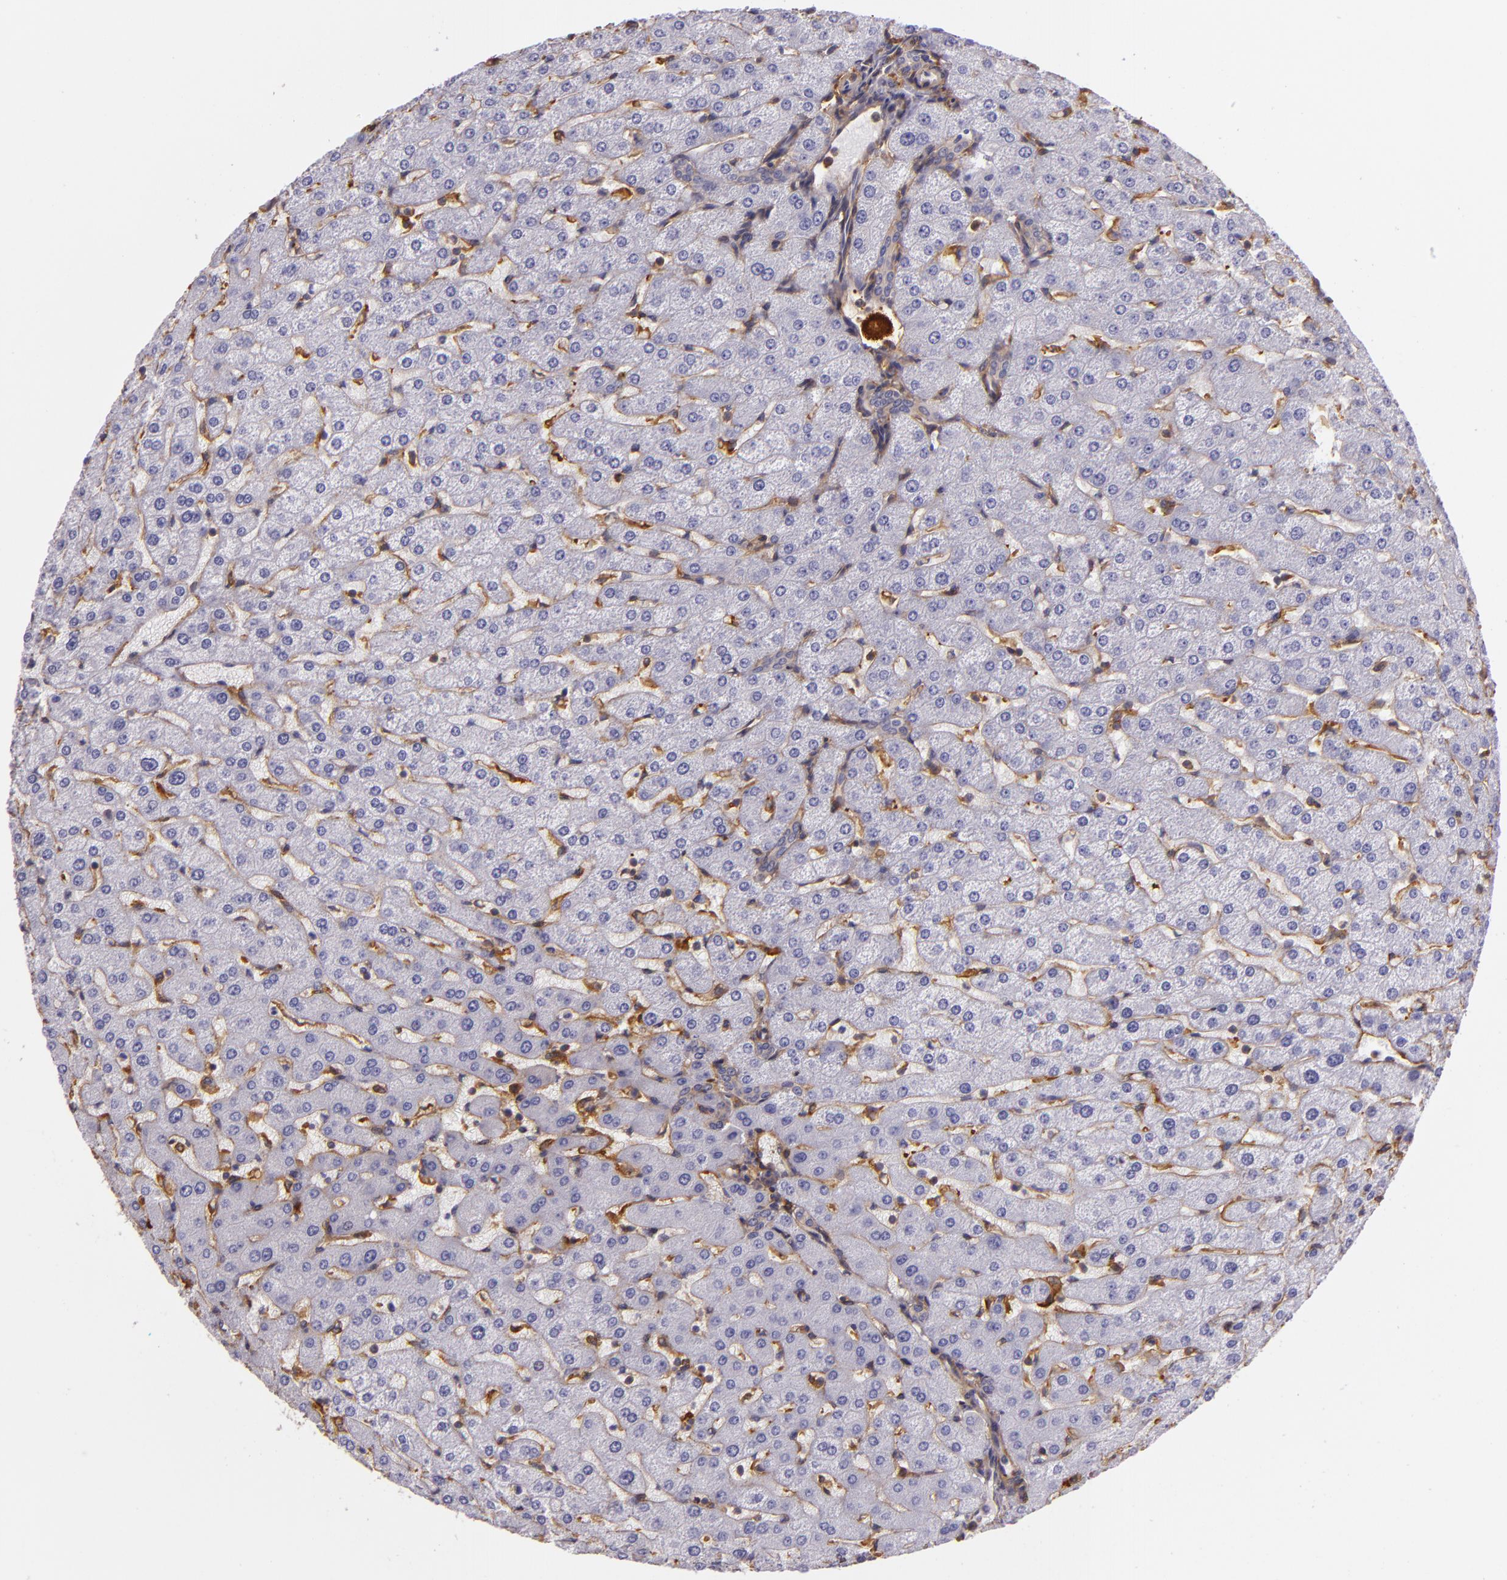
{"staining": {"intensity": "moderate", "quantity": ">75%", "location": "cytoplasmic/membranous"}, "tissue": "liver", "cell_type": "Cholangiocytes", "image_type": "normal", "snomed": [{"axis": "morphology", "description": "Normal tissue, NOS"}, {"axis": "morphology", "description": "Fibrosis, NOS"}, {"axis": "topography", "description": "Liver"}], "caption": "Liver stained with DAB immunohistochemistry (IHC) demonstrates medium levels of moderate cytoplasmic/membranous staining in about >75% of cholangiocytes.", "gene": "TLN1", "patient": {"sex": "female", "age": 29}}